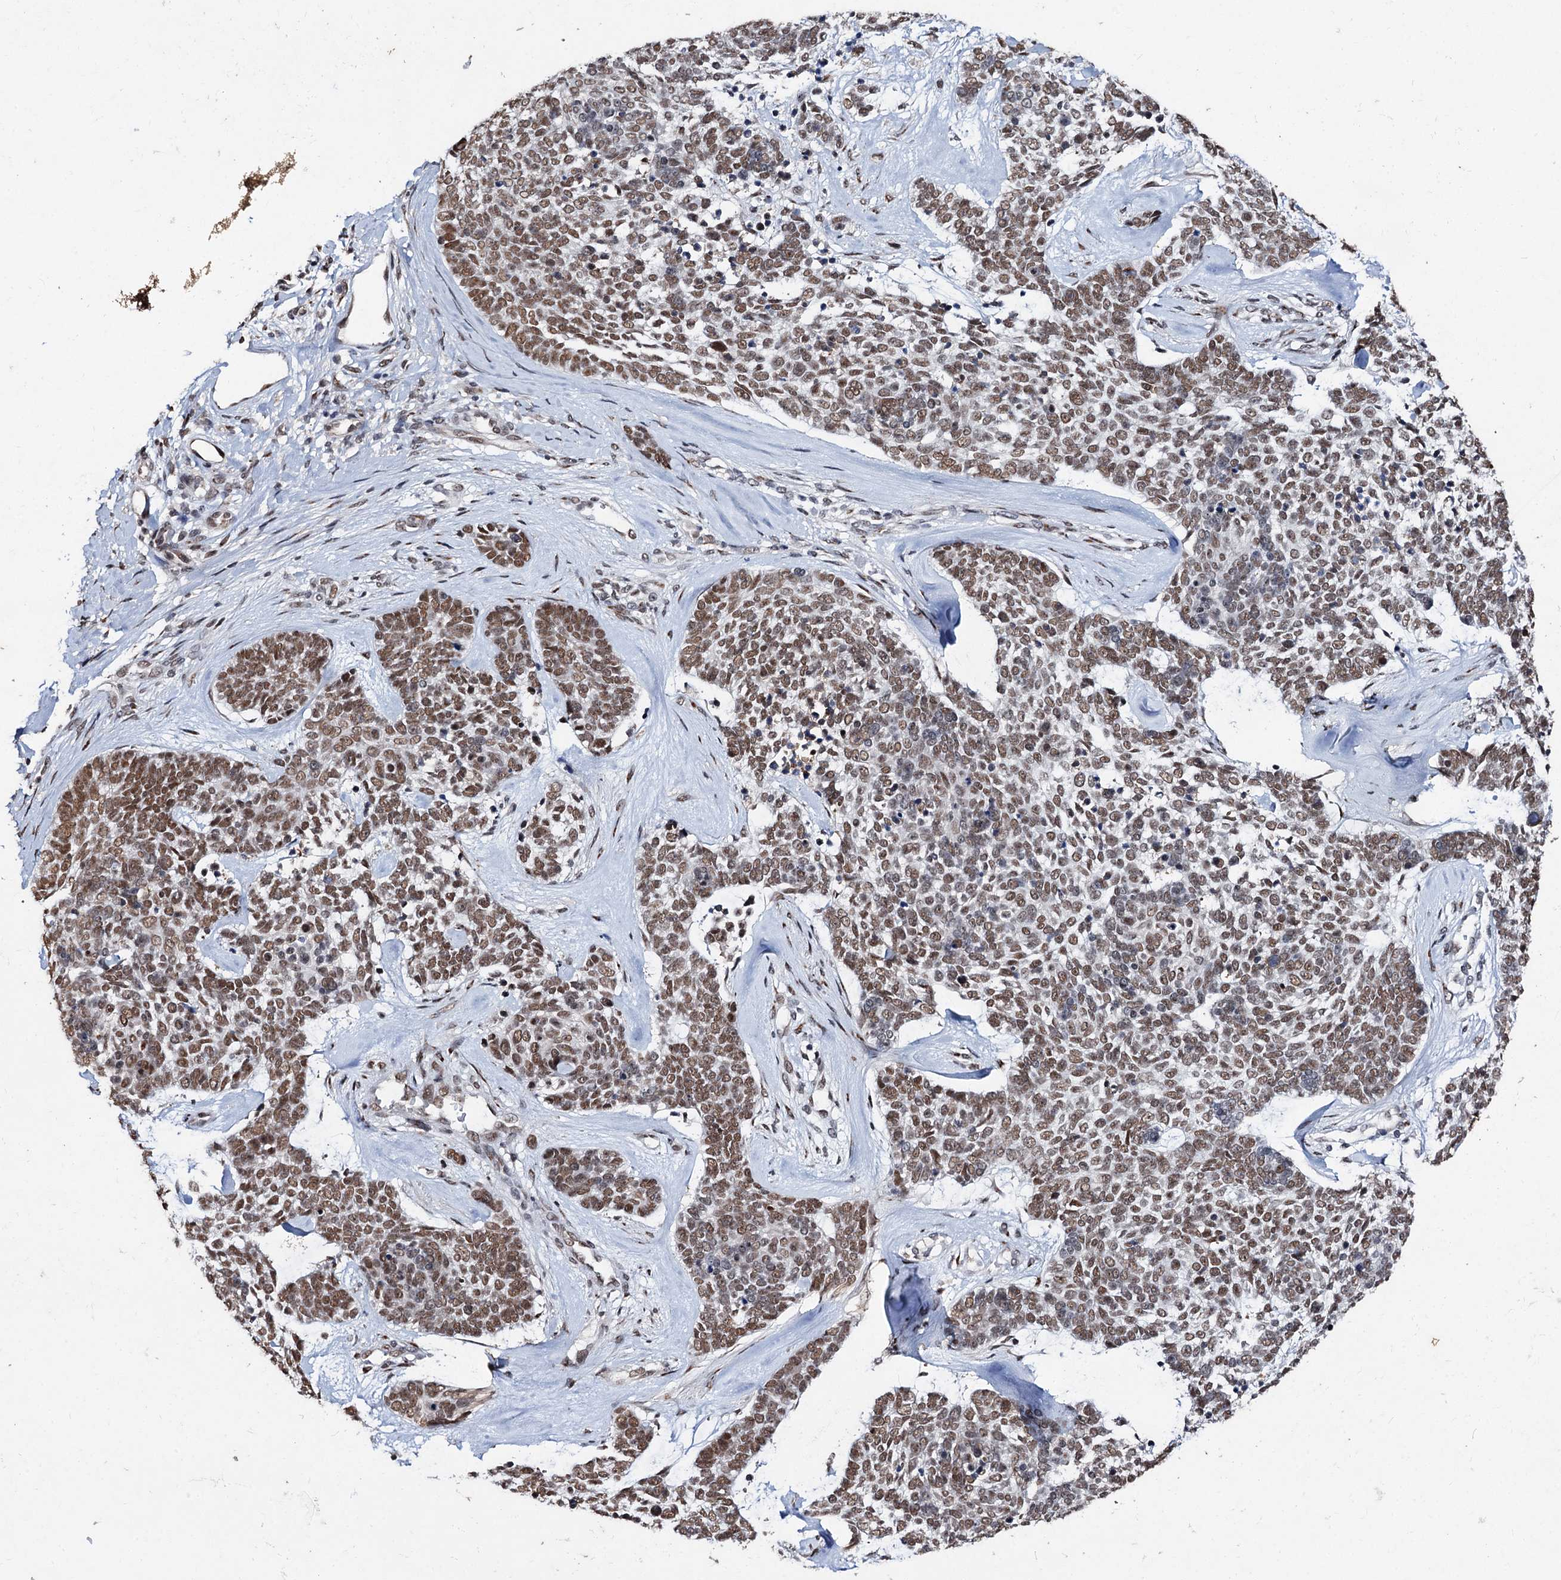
{"staining": {"intensity": "moderate", "quantity": ">75%", "location": "nuclear"}, "tissue": "skin cancer", "cell_type": "Tumor cells", "image_type": "cancer", "snomed": [{"axis": "morphology", "description": "Basal cell carcinoma"}, {"axis": "topography", "description": "Skin"}], "caption": "Skin cancer (basal cell carcinoma) stained with DAB (3,3'-diaminobenzidine) immunohistochemistry exhibits medium levels of moderate nuclear staining in about >75% of tumor cells.", "gene": "MATR3", "patient": {"sex": "female", "age": 81}}